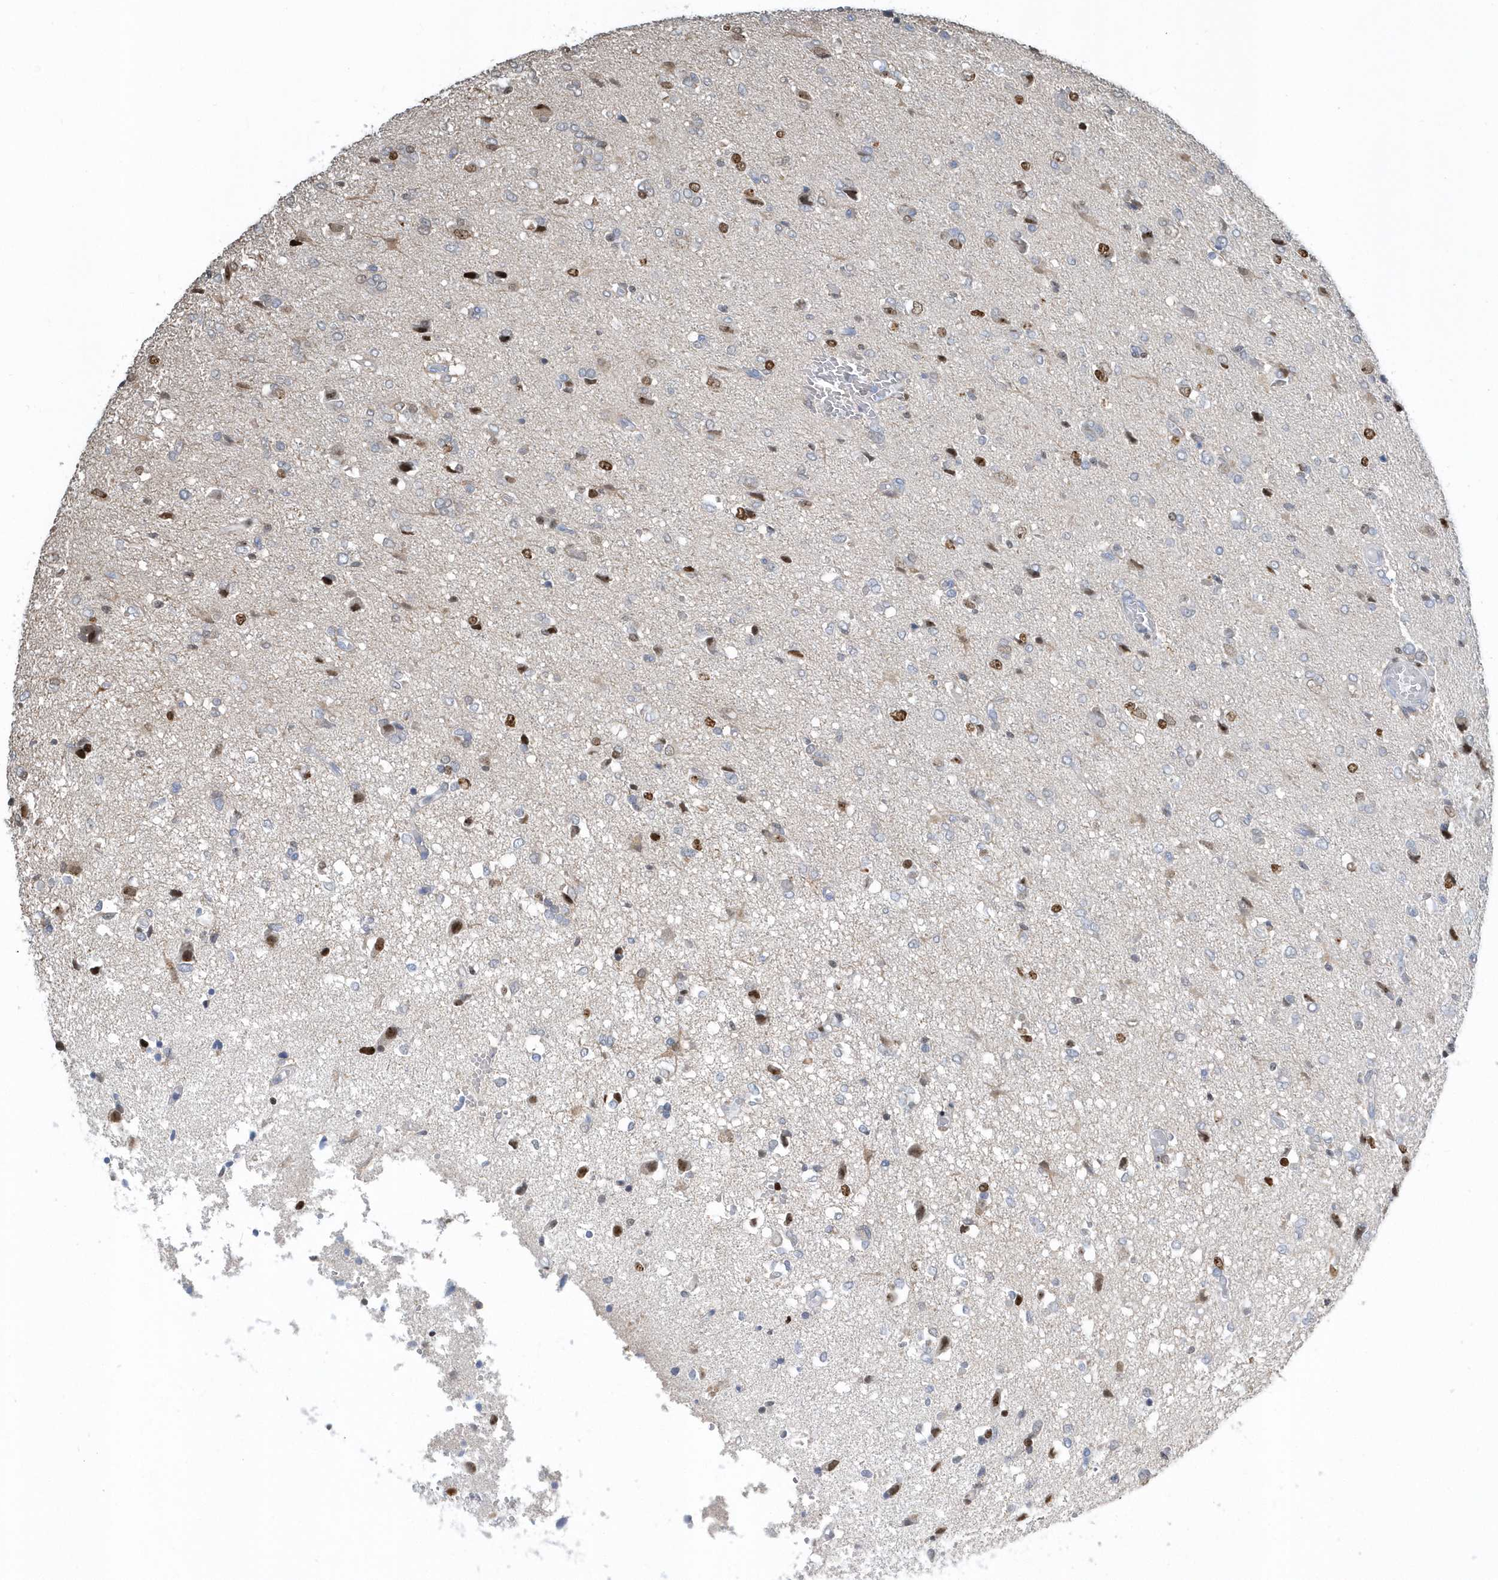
{"staining": {"intensity": "weak", "quantity": "<25%", "location": "nuclear"}, "tissue": "glioma", "cell_type": "Tumor cells", "image_type": "cancer", "snomed": [{"axis": "morphology", "description": "Glioma, malignant, High grade"}, {"axis": "topography", "description": "Brain"}], "caption": "The micrograph displays no significant positivity in tumor cells of high-grade glioma (malignant).", "gene": "MACROH2A2", "patient": {"sex": "female", "age": 59}}